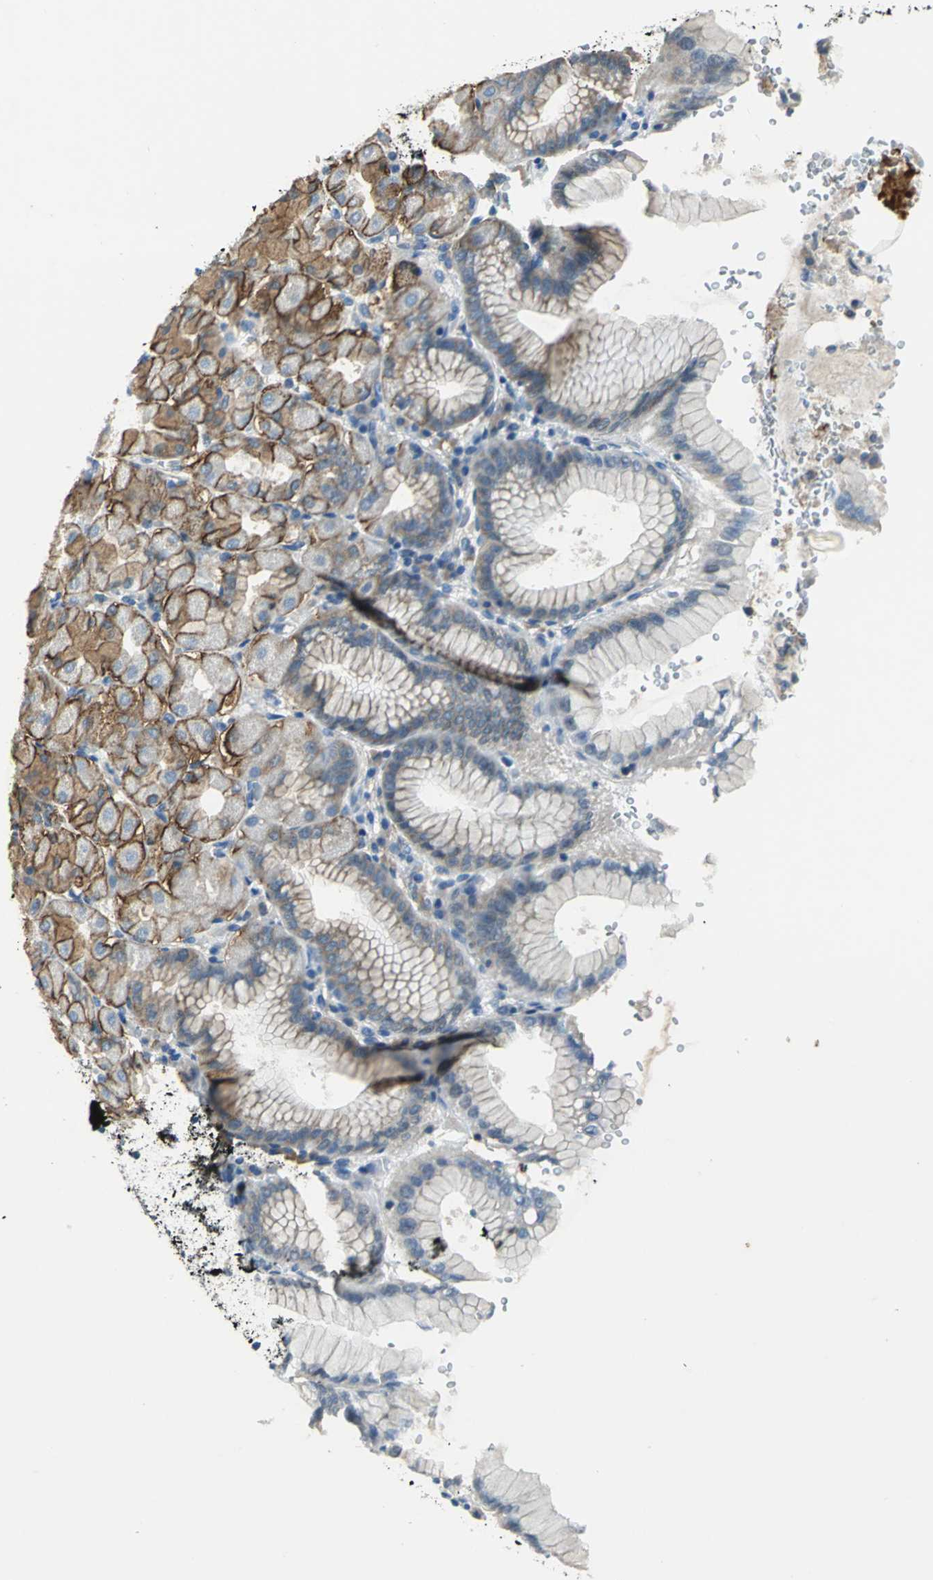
{"staining": {"intensity": "moderate", "quantity": ">75%", "location": "cytoplasmic/membranous"}, "tissue": "stomach", "cell_type": "Glandular cells", "image_type": "normal", "snomed": [{"axis": "morphology", "description": "Normal tissue, NOS"}, {"axis": "topography", "description": "Stomach, upper"}], "caption": "Stomach stained with DAB (3,3'-diaminobenzidine) immunohistochemistry (IHC) displays medium levels of moderate cytoplasmic/membranous positivity in approximately >75% of glandular cells.", "gene": "SLC16A7", "patient": {"sex": "female", "age": 56}}